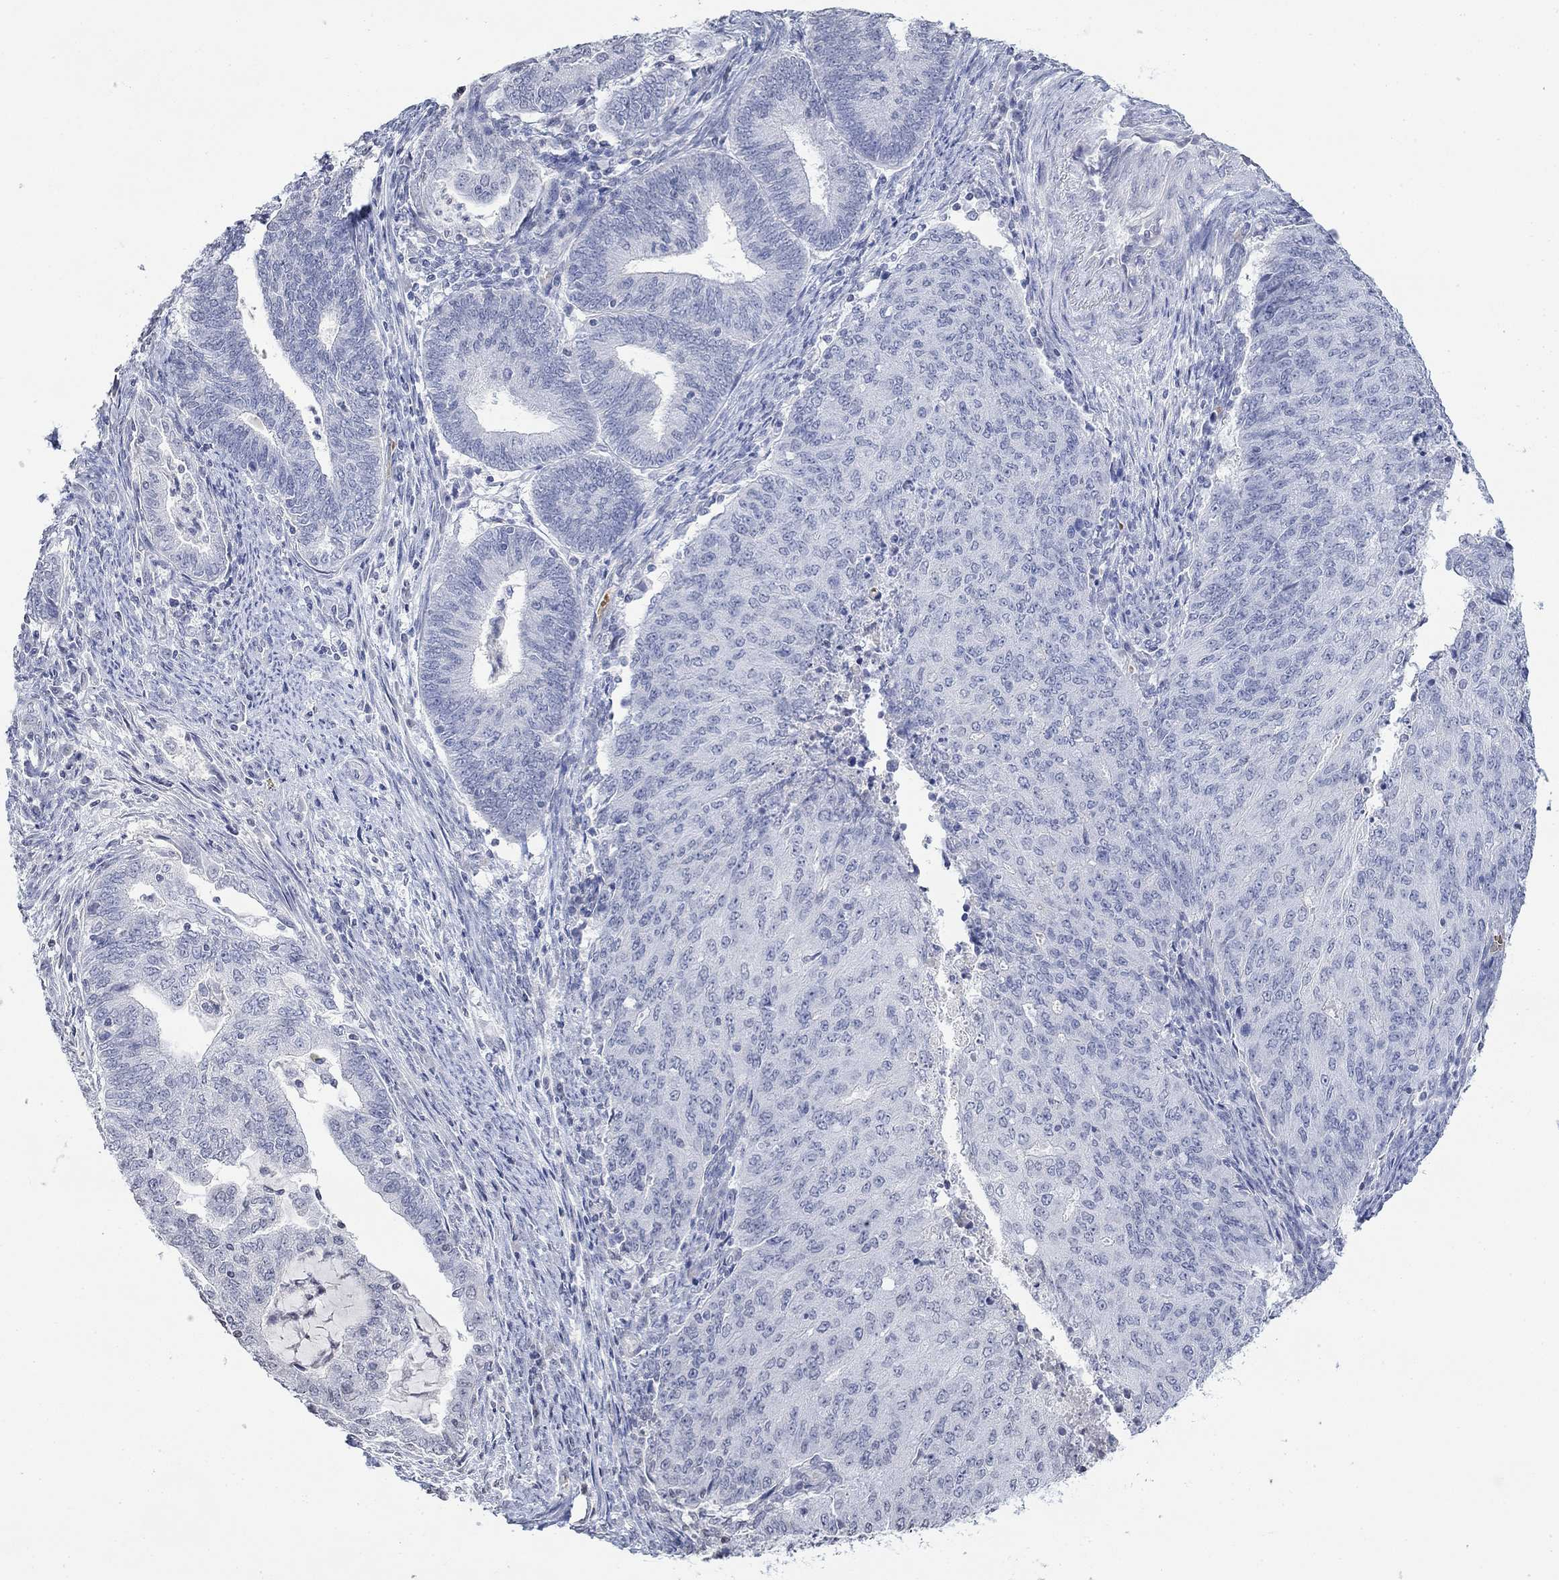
{"staining": {"intensity": "negative", "quantity": "none", "location": "none"}, "tissue": "endometrial cancer", "cell_type": "Tumor cells", "image_type": "cancer", "snomed": [{"axis": "morphology", "description": "Adenocarcinoma, NOS"}, {"axis": "topography", "description": "Endometrium"}], "caption": "Tumor cells are negative for protein expression in human adenocarcinoma (endometrial).", "gene": "TMEM255A", "patient": {"sex": "female", "age": 82}}